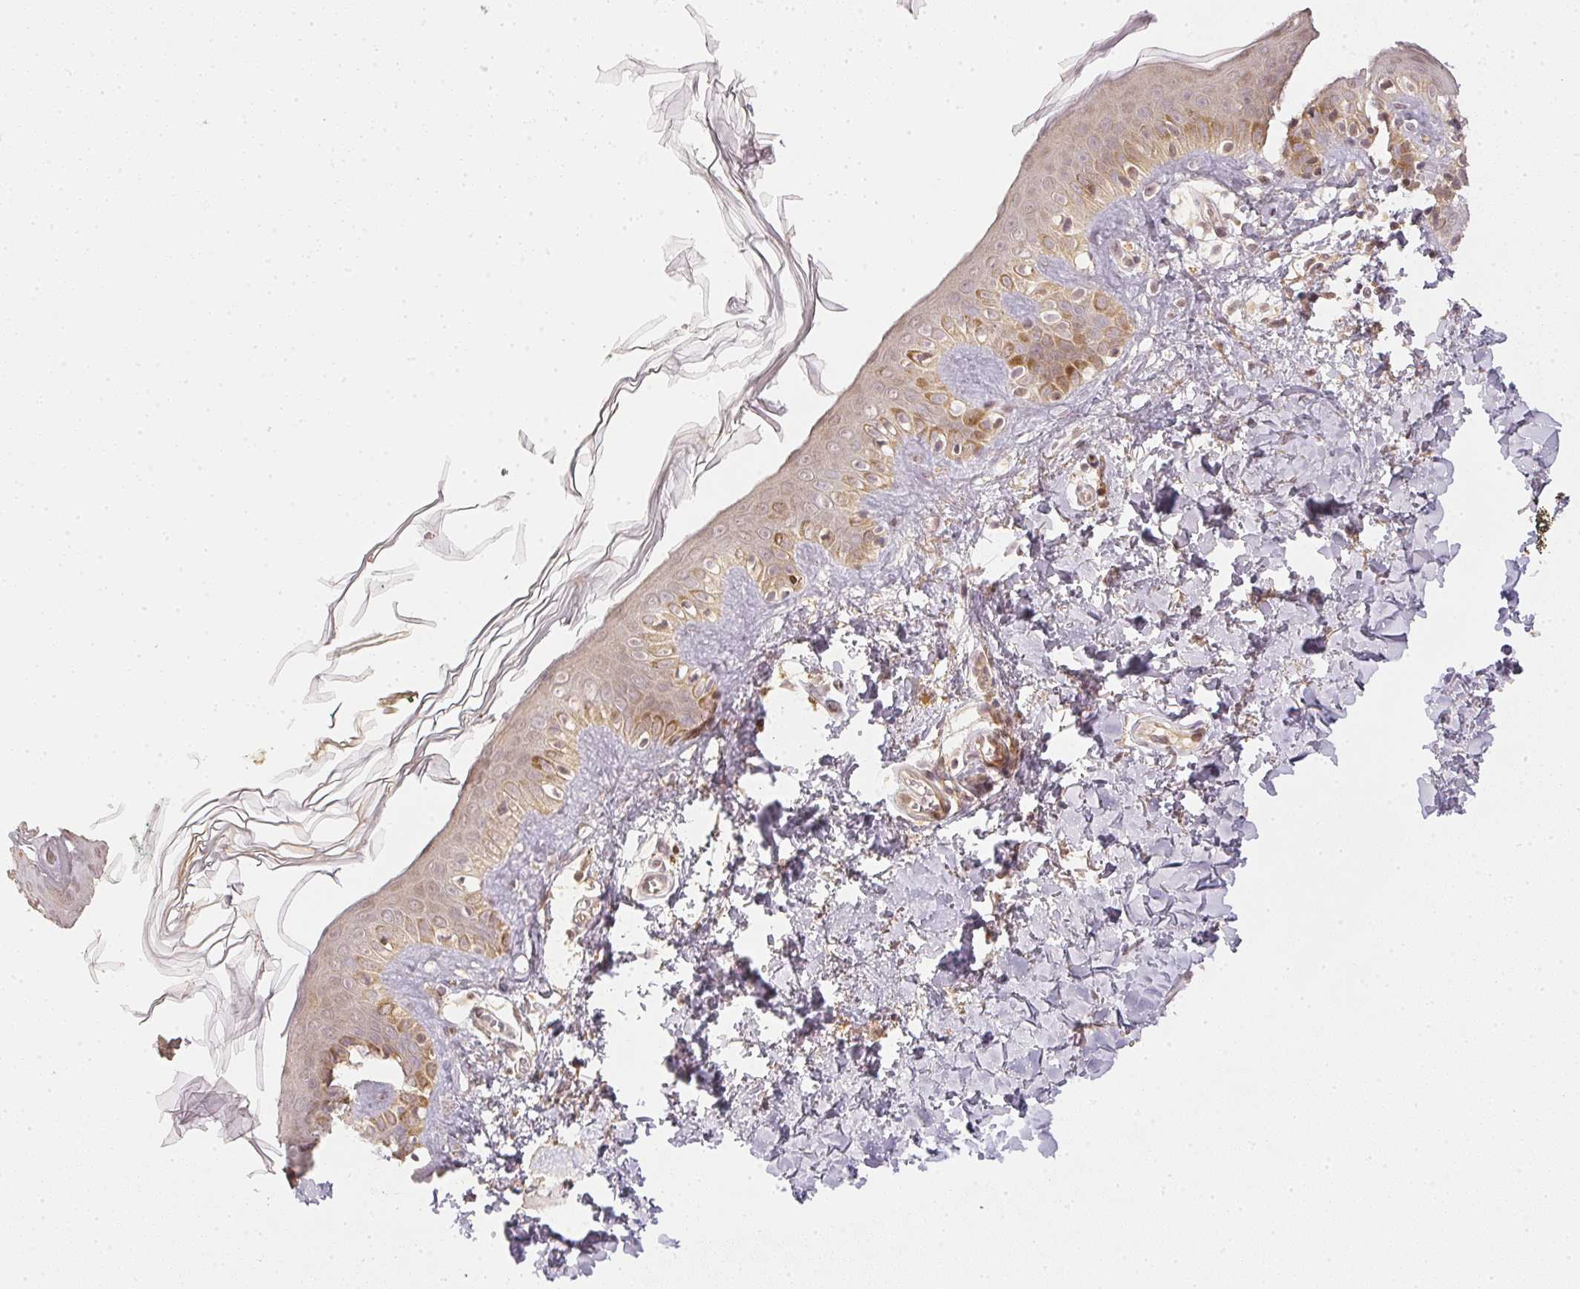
{"staining": {"intensity": "negative", "quantity": "none", "location": "none"}, "tissue": "skin", "cell_type": "Fibroblasts", "image_type": "normal", "snomed": [{"axis": "morphology", "description": "Normal tissue, NOS"}, {"axis": "topography", "description": "Skin"}, {"axis": "topography", "description": "Peripheral nerve tissue"}], "caption": "A high-resolution image shows IHC staining of normal skin, which exhibits no significant expression in fibroblasts.", "gene": "SERPINE1", "patient": {"sex": "female", "age": 45}}